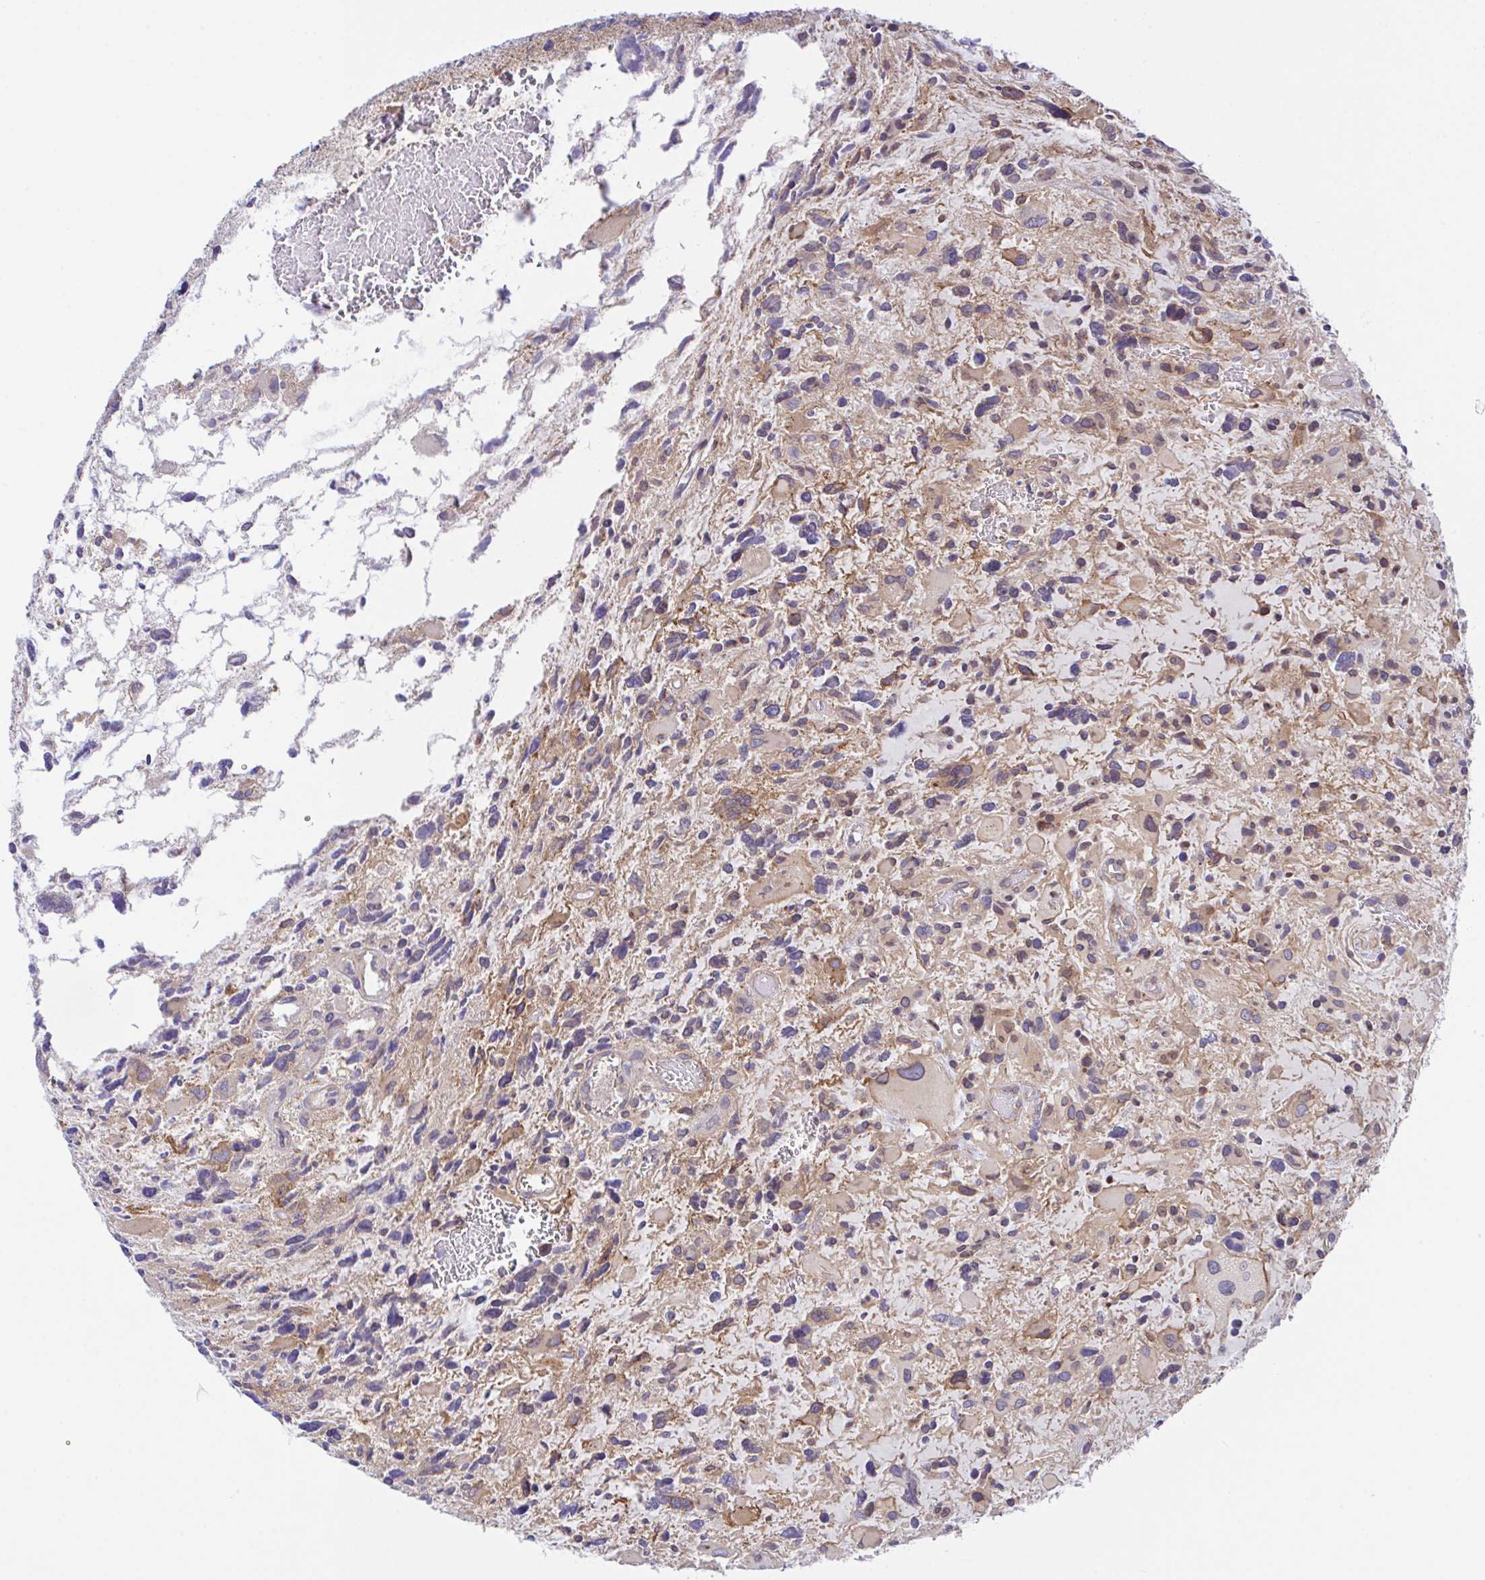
{"staining": {"intensity": "negative", "quantity": "none", "location": "none"}, "tissue": "glioma", "cell_type": "Tumor cells", "image_type": "cancer", "snomed": [{"axis": "morphology", "description": "Glioma, malignant, High grade"}, {"axis": "topography", "description": "Brain"}], "caption": "Protein analysis of malignant high-grade glioma shows no significant positivity in tumor cells.", "gene": "ZBED3", "patient": {"sex": "female", "age": 11}}